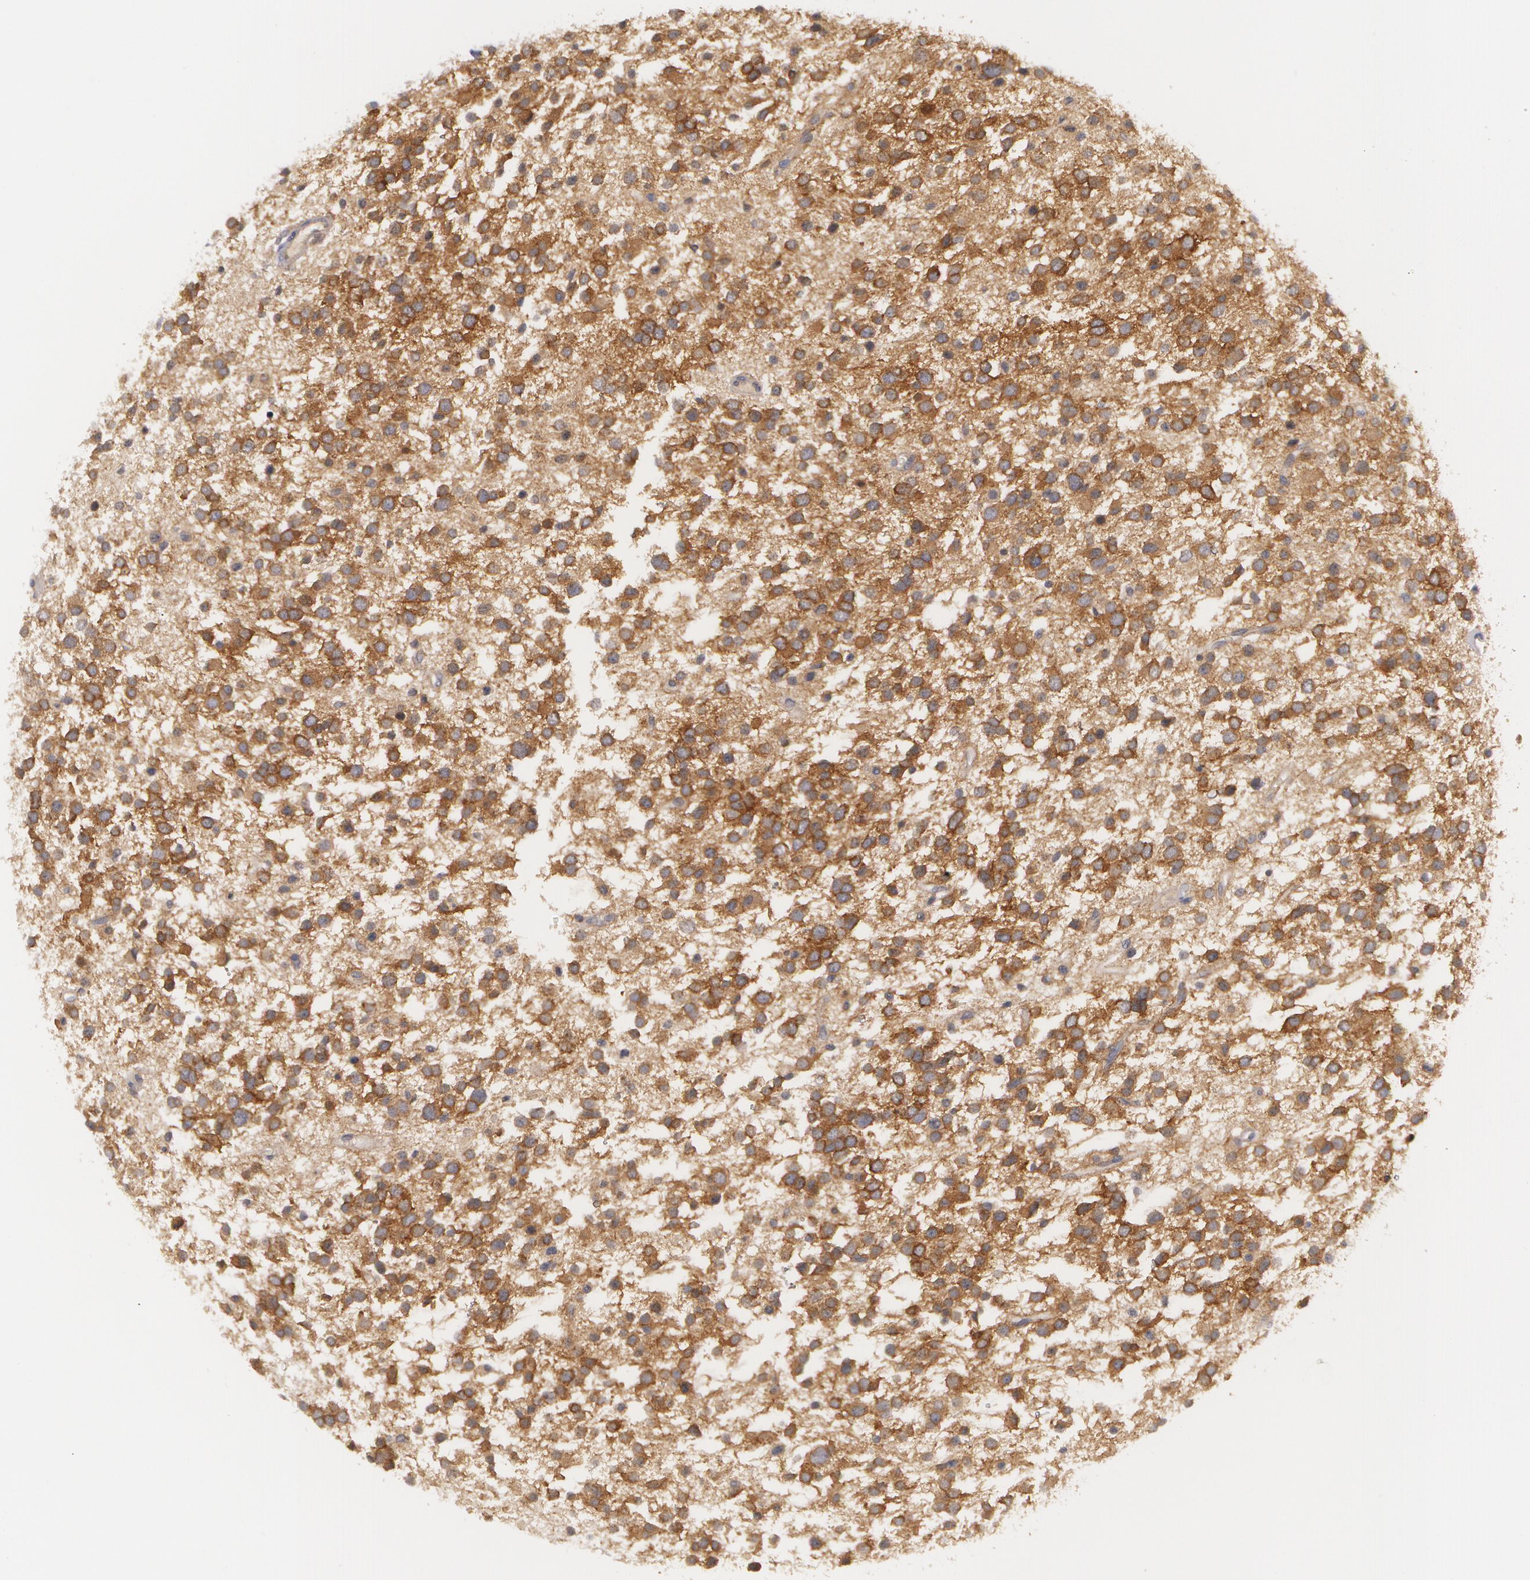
{"staining": {"intensity": "strong", "quantity": ">75%", "location": "cytoplasmic/membranous"}, "tissue": "glioma", "cell_type": "Tumor cells", "image_type": "cancer", "snomed": [{"axis": "morphology", "description": "Glioma, malignant, Low grade"}, {"axis": "topography", "description": "Brain"}], "caption": "Protein analysis of malignant glioma (low-grade) tissue exhibits strong cytoplasmic/membranous positivity in about >75% of tumor cells.", "gene": "CASK", "patient": {"sex": "female", "age": 36}}